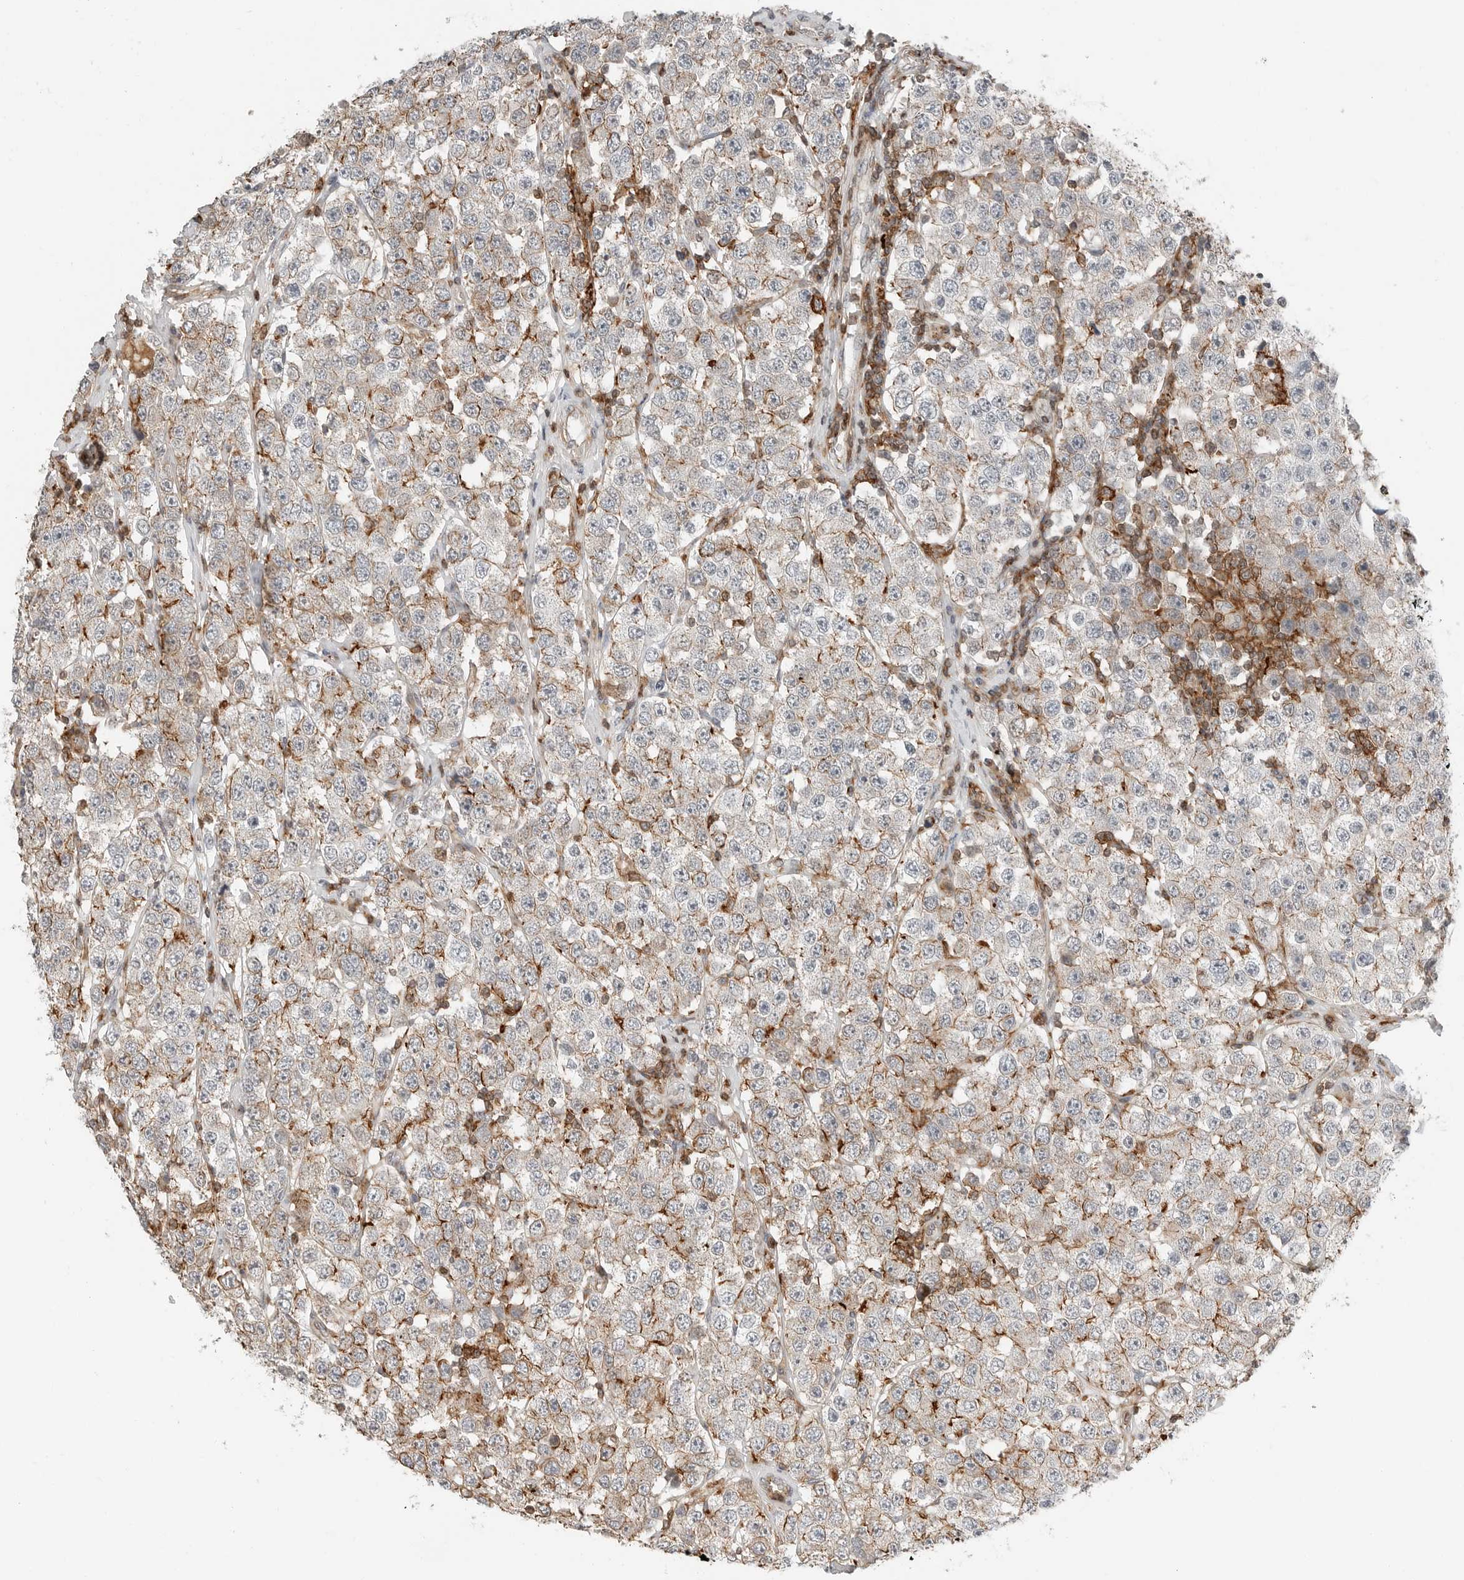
{"staining": {"intensity": "moderate", "quantity": "25%-75%", "location": "cytoplasmic/membranous"}, "tissue": "testis cancer", "cell_type": "Tumor cells", "image_type": "cancer", "snomed": [{"axis": "morphology", "description": "Seminoma, NOS"}, {"axis": "topography", "description": "Testis"}], "caption": "A high-resolution histopathology image shows IHC staining of testis cancer, which shows moderate cytoplasmic/membranous staining in approximately 25%-75% of tumor cells.", "gene": "LEFTY2", "patient": {"sex": "male", "age": 28}}